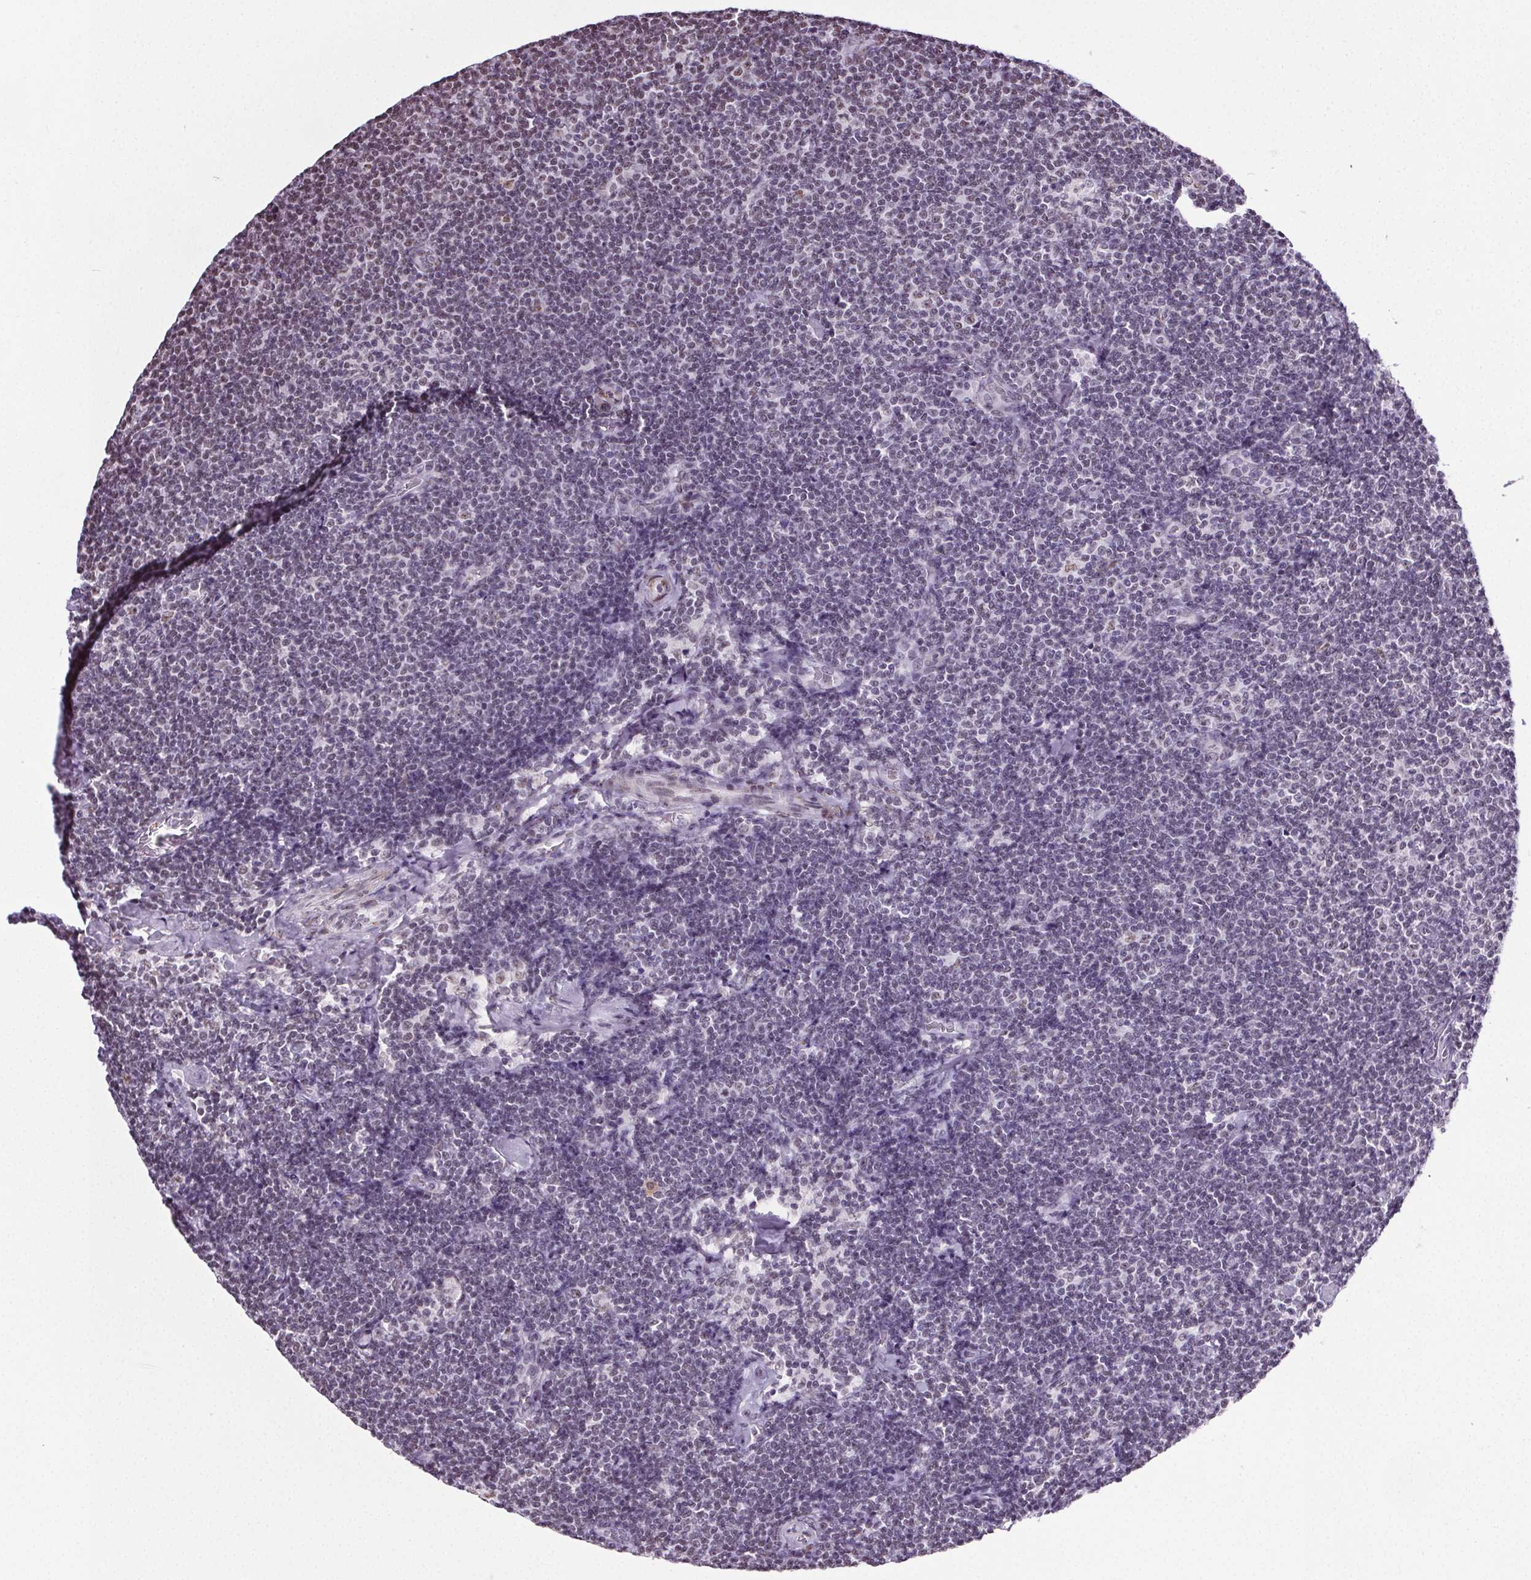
{"staining": {"intensity": "weak", "quantity": "<25%", "location": "nuclear"}, "tissue": "lymphoma", "cell_type": "Tumor cells", "image_type": "cancer", "snomed": [{"axis": "morphology", "description": "Malignant lymphoma, non-Hodgkin's type, Low grade"}, {"axis": "topography", "description": "Lymph node"}], "caption": "This micrograph is of lymphoma stained with IHC to label a protein in brown with the nuclei are counter-stained blue. There is no expression in tumor cells.", "gene": "GP6", "patient": {"sex": "male", "age": 81}}